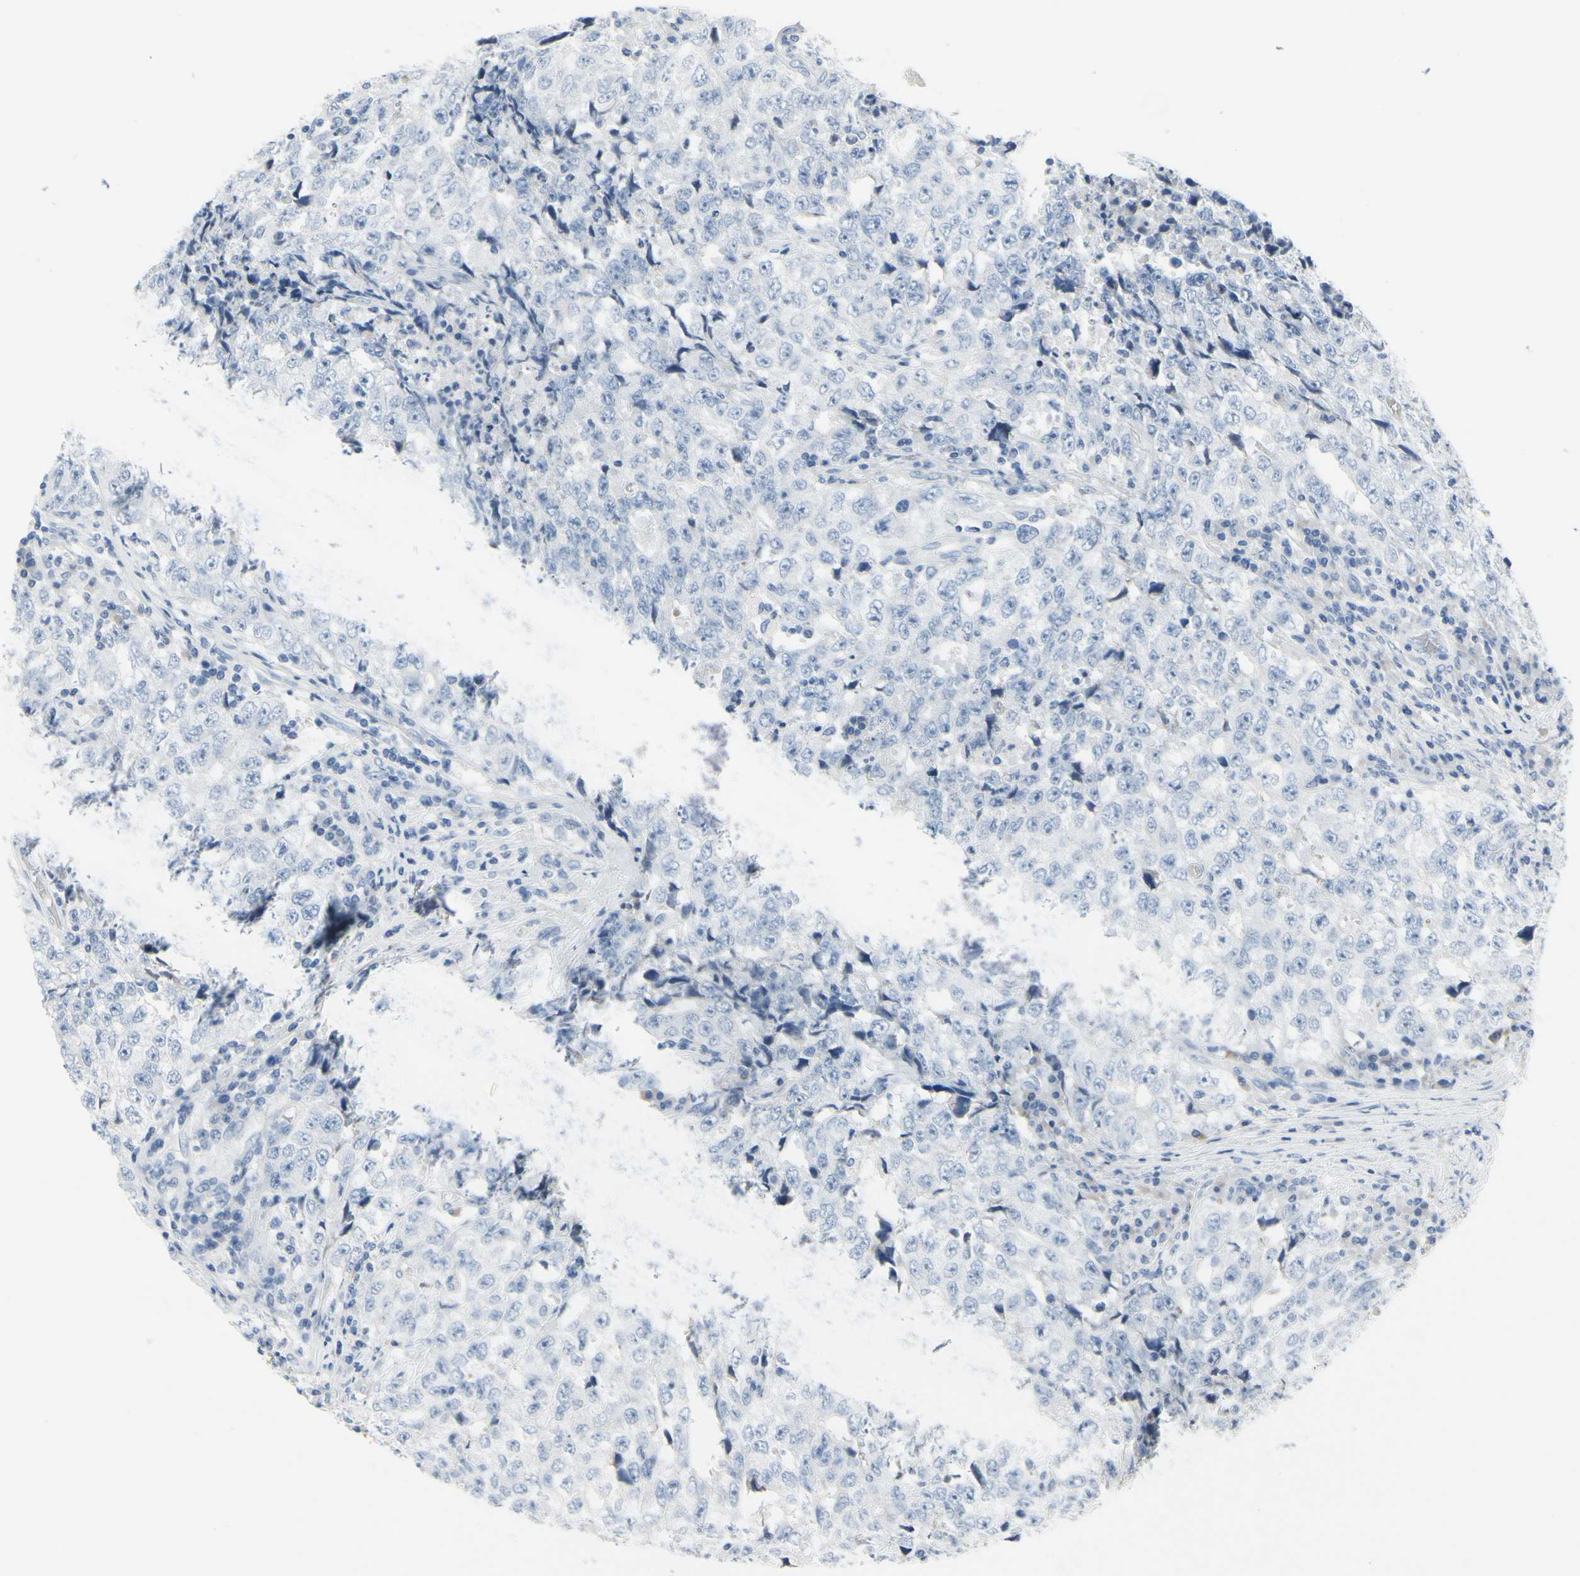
{"staining": {"intensity": "negative", "quantity": "none", "location": "none"}, "tissue": "testis cancer", "cell_type": "Tumor cells", "image_type": "cancer", "snomed": [{"axis": "morphology", "description": "Necrosis, NOS"}, {"axis": "morphology", "description": "Carcinoma, Embryonal, NOS"}, {"axis": "topography", "description": "Testis"}], "caption": "Human testis cancer (embryonal carcinoma) stained for a protein using immunohistochemistry (IHC) reveals no staining in tumor cells.", "gene": "MUC5B", "patient": {"sex": "male", "age": 19}}